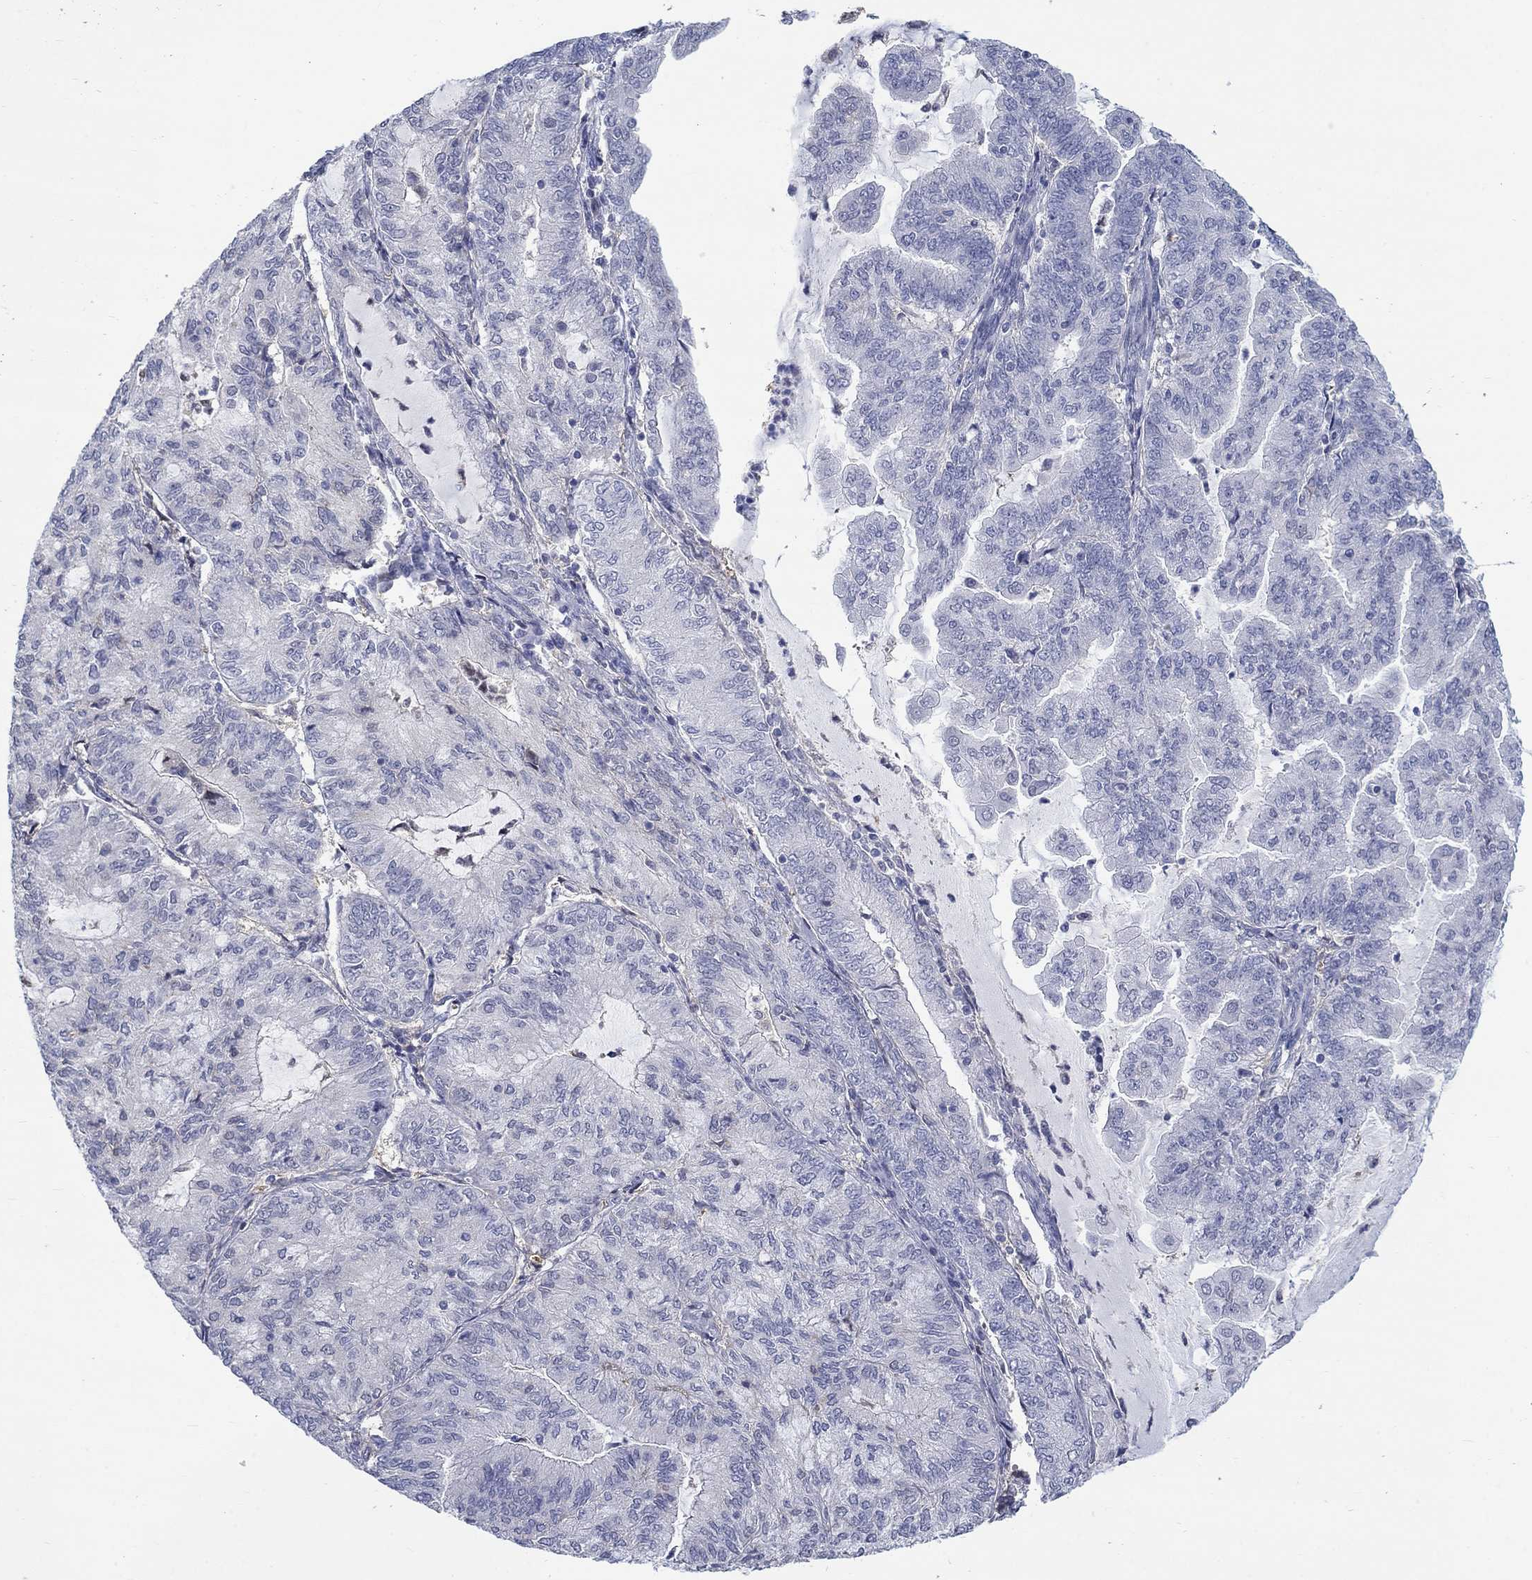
{"staining": {"intensity": "negative", "quantity": "none", "location": "none"}, "tissue": "endometrial cancer", "cell_type": "Tumor cells", "image_type": "cancer", "snomed": [{"axis": "morphology", "description": "Adenocarcinoma, NOS"}, {"axis": "topography", "description": "Endometrium"}], "caption": "Tumor cells show no significant positivity in endometrial cancer (adenocarcinoma). Nuclei are stained in blue.", "gene": "EGFLAM", "patient": {"sex": "female", "age": 82}}